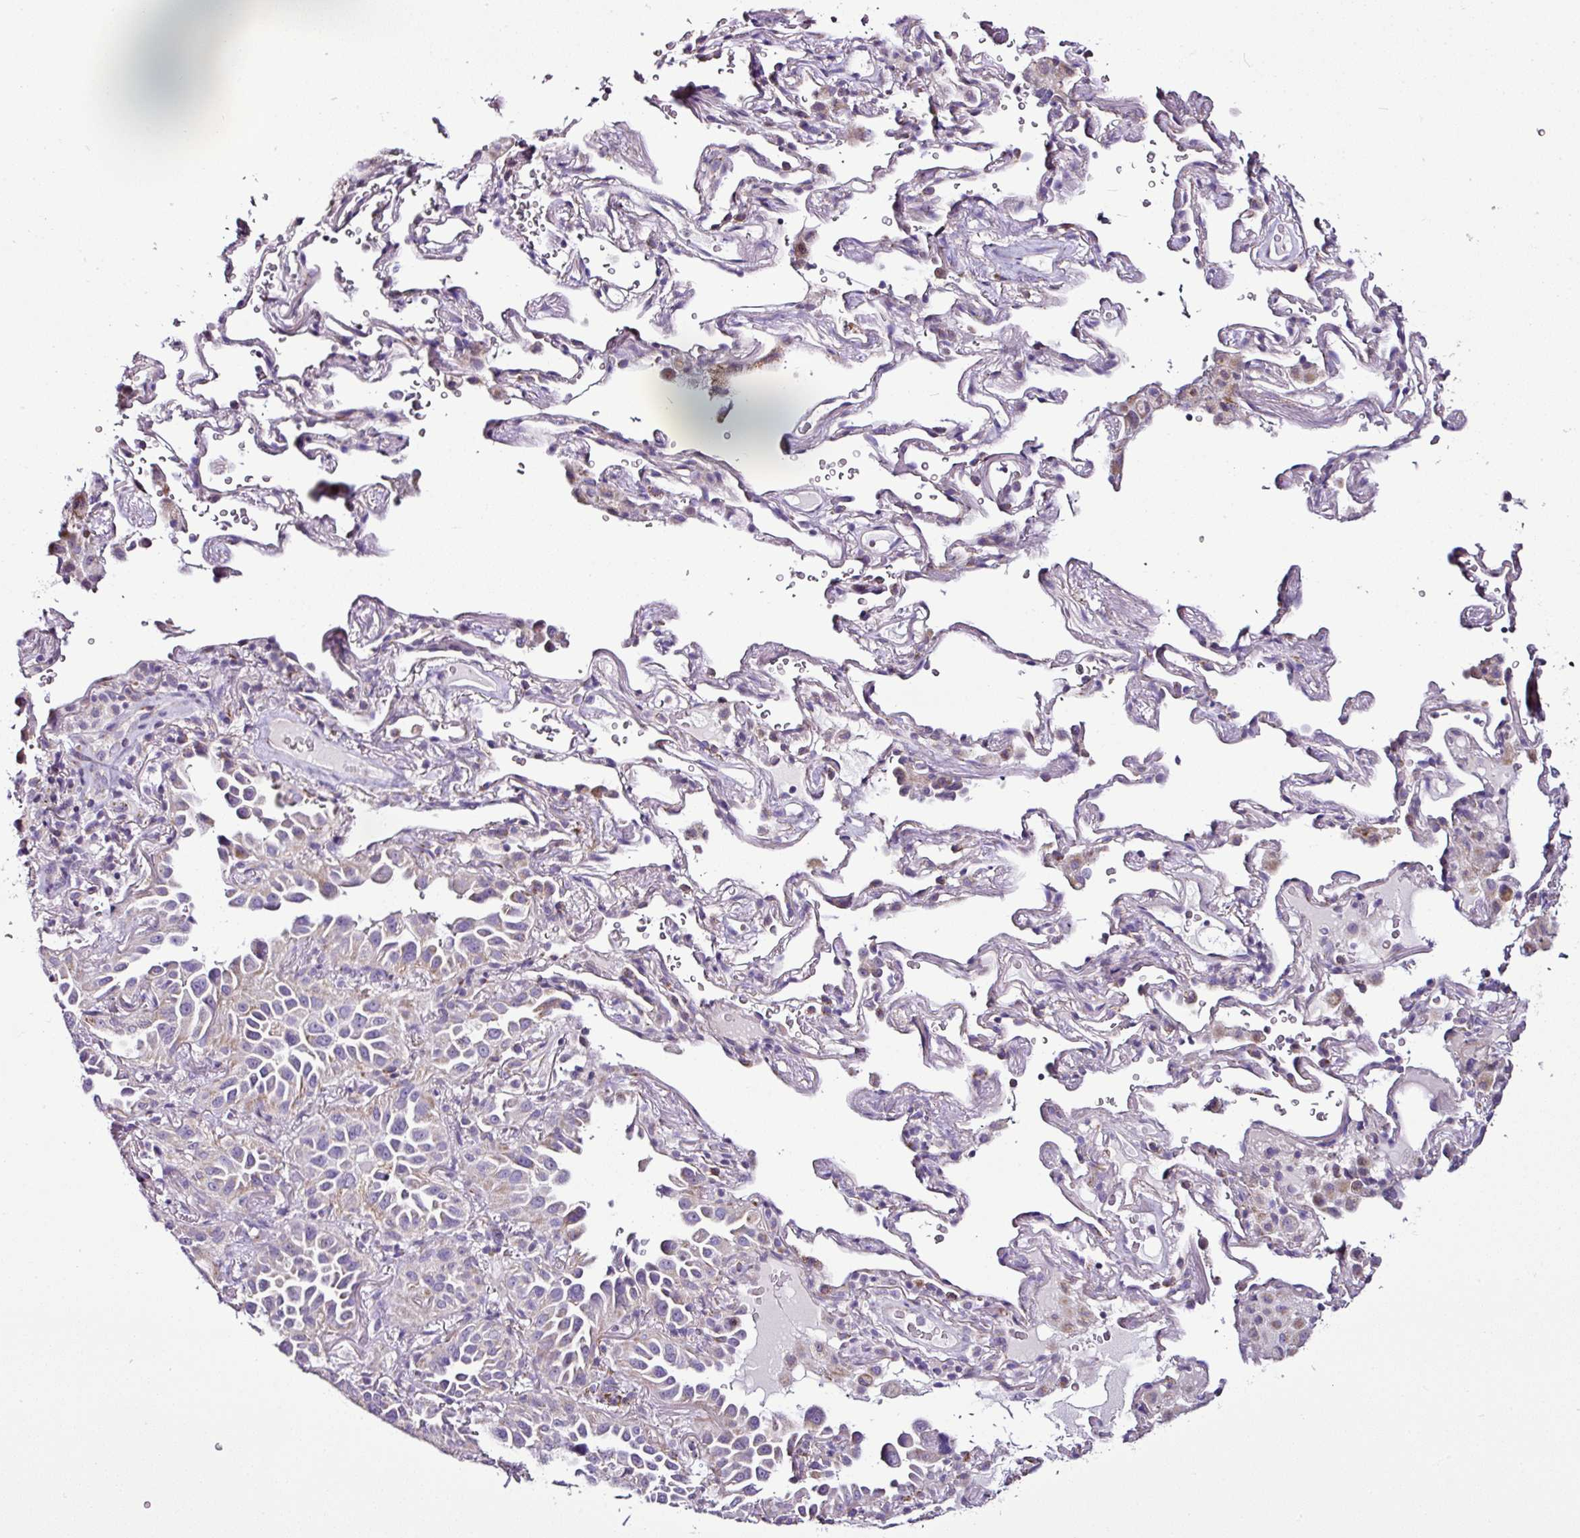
{"staining": {"intensity": "negative", "quantity": "none", "location": "none"}, "tissue": "lung cancer", "cell_type": "Tumor cells", "image_type": "cancer", "snomed": [{"axis": "morphology", "description": "Adenocarcinoma, NOS"}, {"axis": "topography", "description": "Lung"}], "caption": "Photomicrograph shows no significant protein staining in tumor cells of lung adenocarcinoma.", "gene": "DPAGT1", "patient": {"sex": "female", "age": 69}}